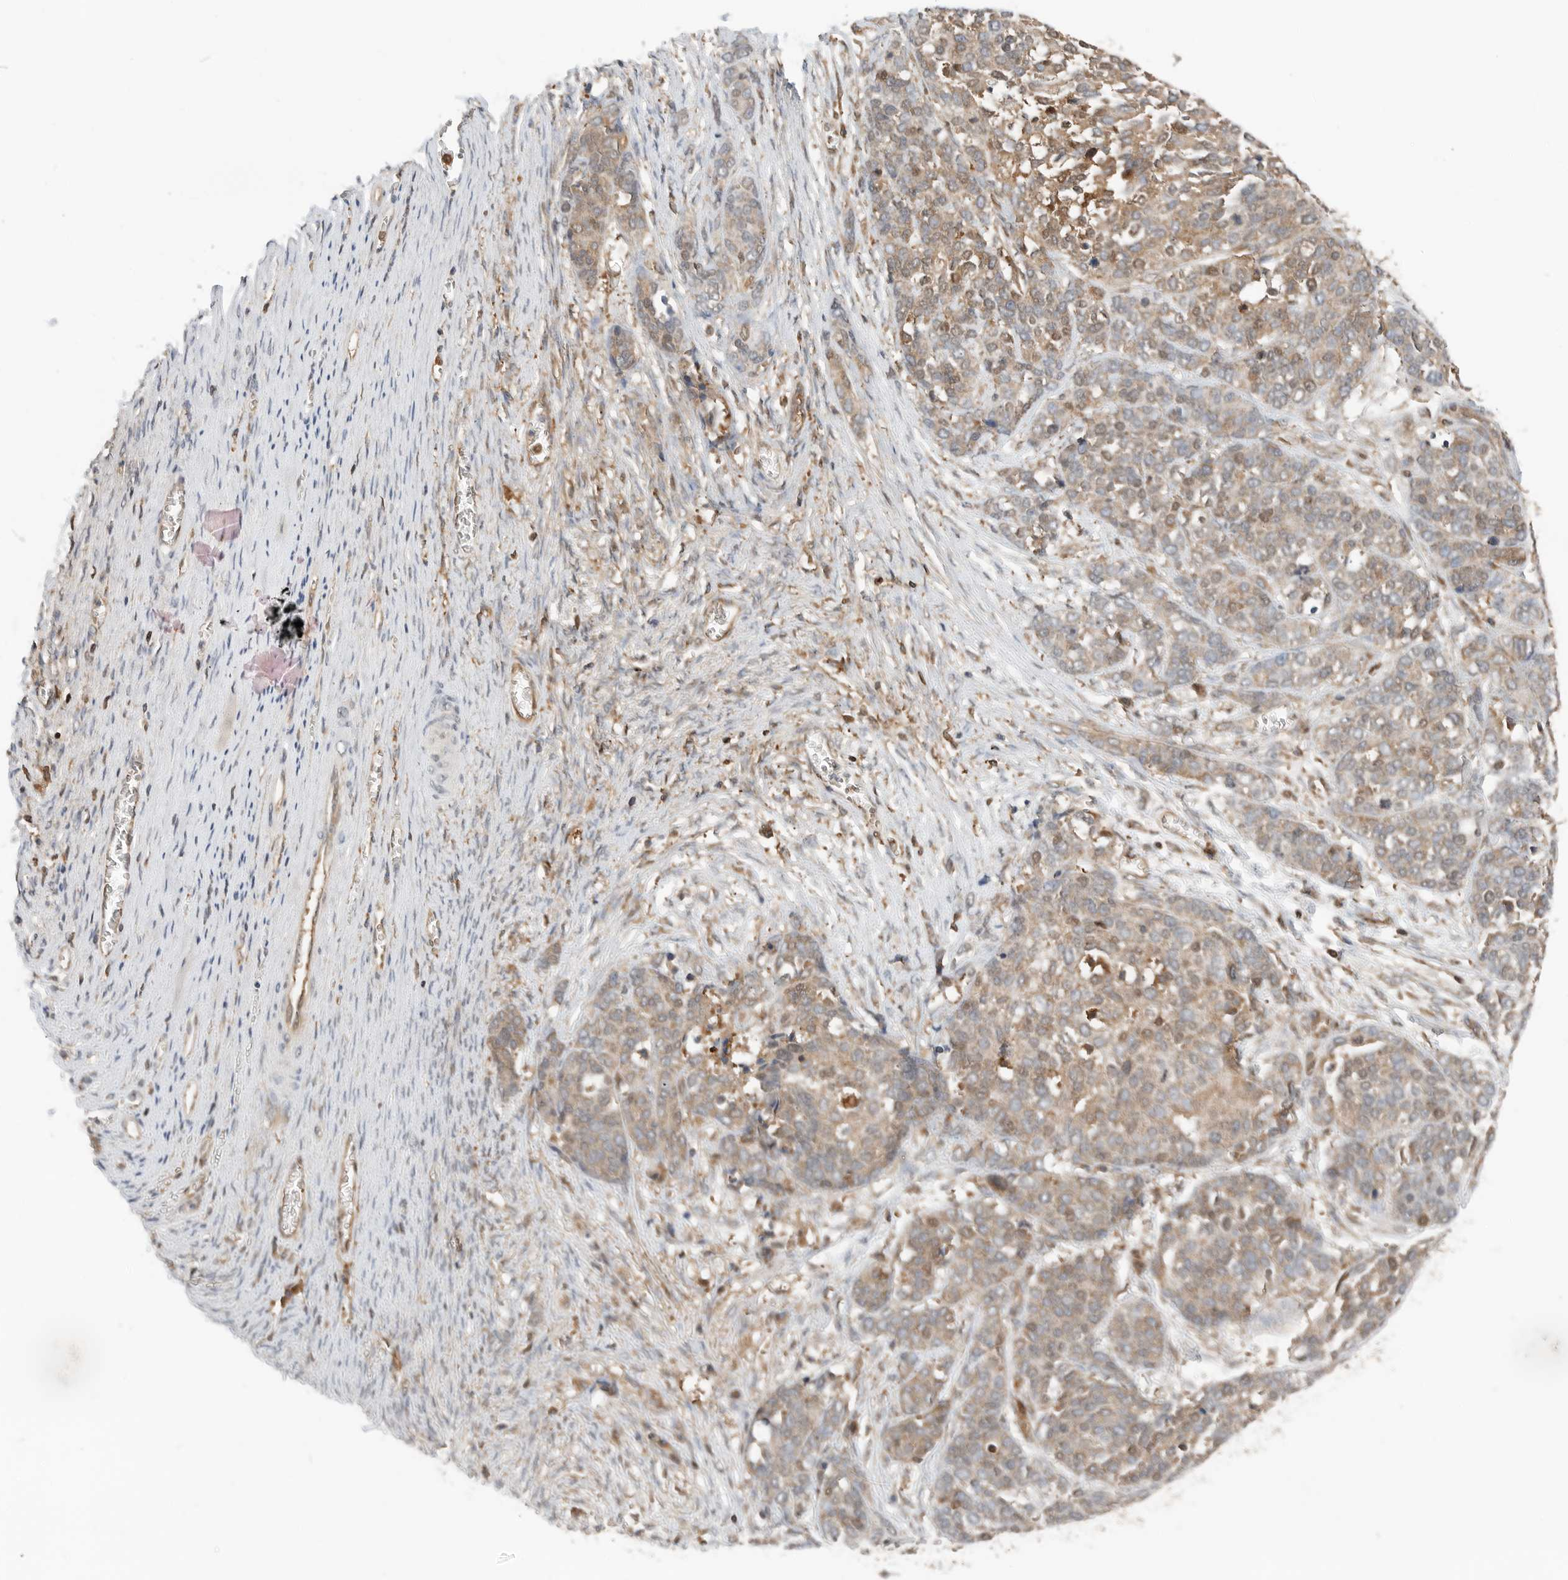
{"staining": {"intensity": "moderate", "quantity": ">75%", "location": "cytoplasmic/membranous,nuclear"}, "tissue": "ovarian cancer", "cell_type": "Tumor cells", "image_type": "cancer", "snomed": [{"axis": "morphology", "description": "Cystadenocarcinoma, serous, NOS"}, {"axis": "topography", "description": "Ovary"}], "caption": "DAB immunohistochemical staining of human ovarian serous cystadenocarcinoma displays moderate cytoplasmic/membranous and nuclear protein staining in approximately >75% of tumor cells. Ihc stains the protein in brown and the nuclei are stained blue.", "gene": "XPNPEP1", "patient": {"sex": "female", "age": 44}}